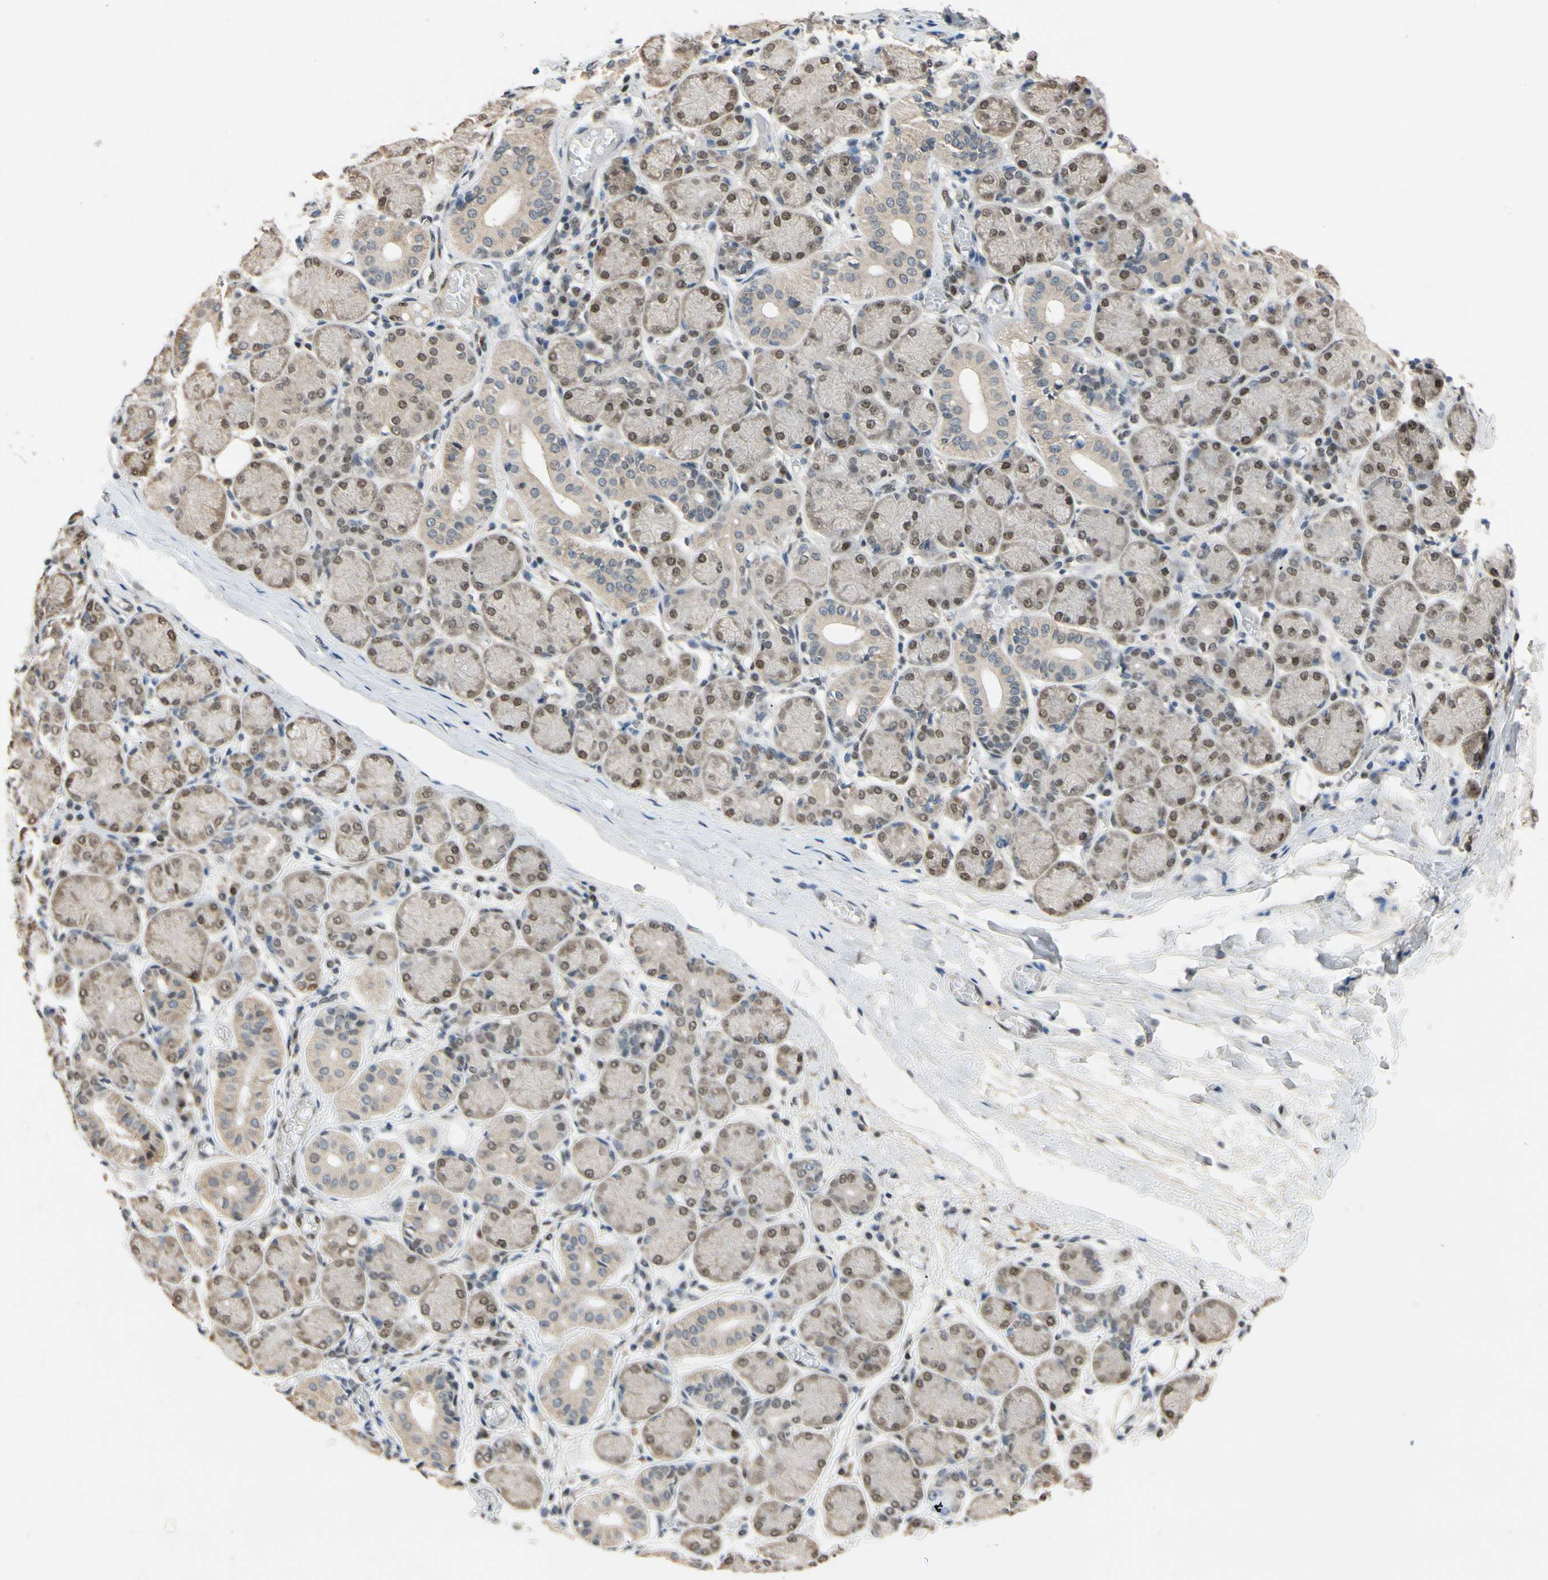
{"staining": {"intensity": "moderate", "quantity": ">75%", "location": "cytoplasmic/membranous,nuclear"}, "tissue": "salivary gland", "cell_type": "Glandular cells", "image_type": "normal", "snomed": [{"axis": "morphology", "description": "Normal tissue, NOS"}, {"axis": "topography", "description": "Salivary gland"}], "caption": "Approximately >75% of glandular cells in unremarkable salivary gland exhibit moderate cytoplasmic/membranous,nuclear protein positivity as visualized by brown immunohistochemical staining.", "gene": "RIOX2", "patient": {"sex": "female", "age": 24}}